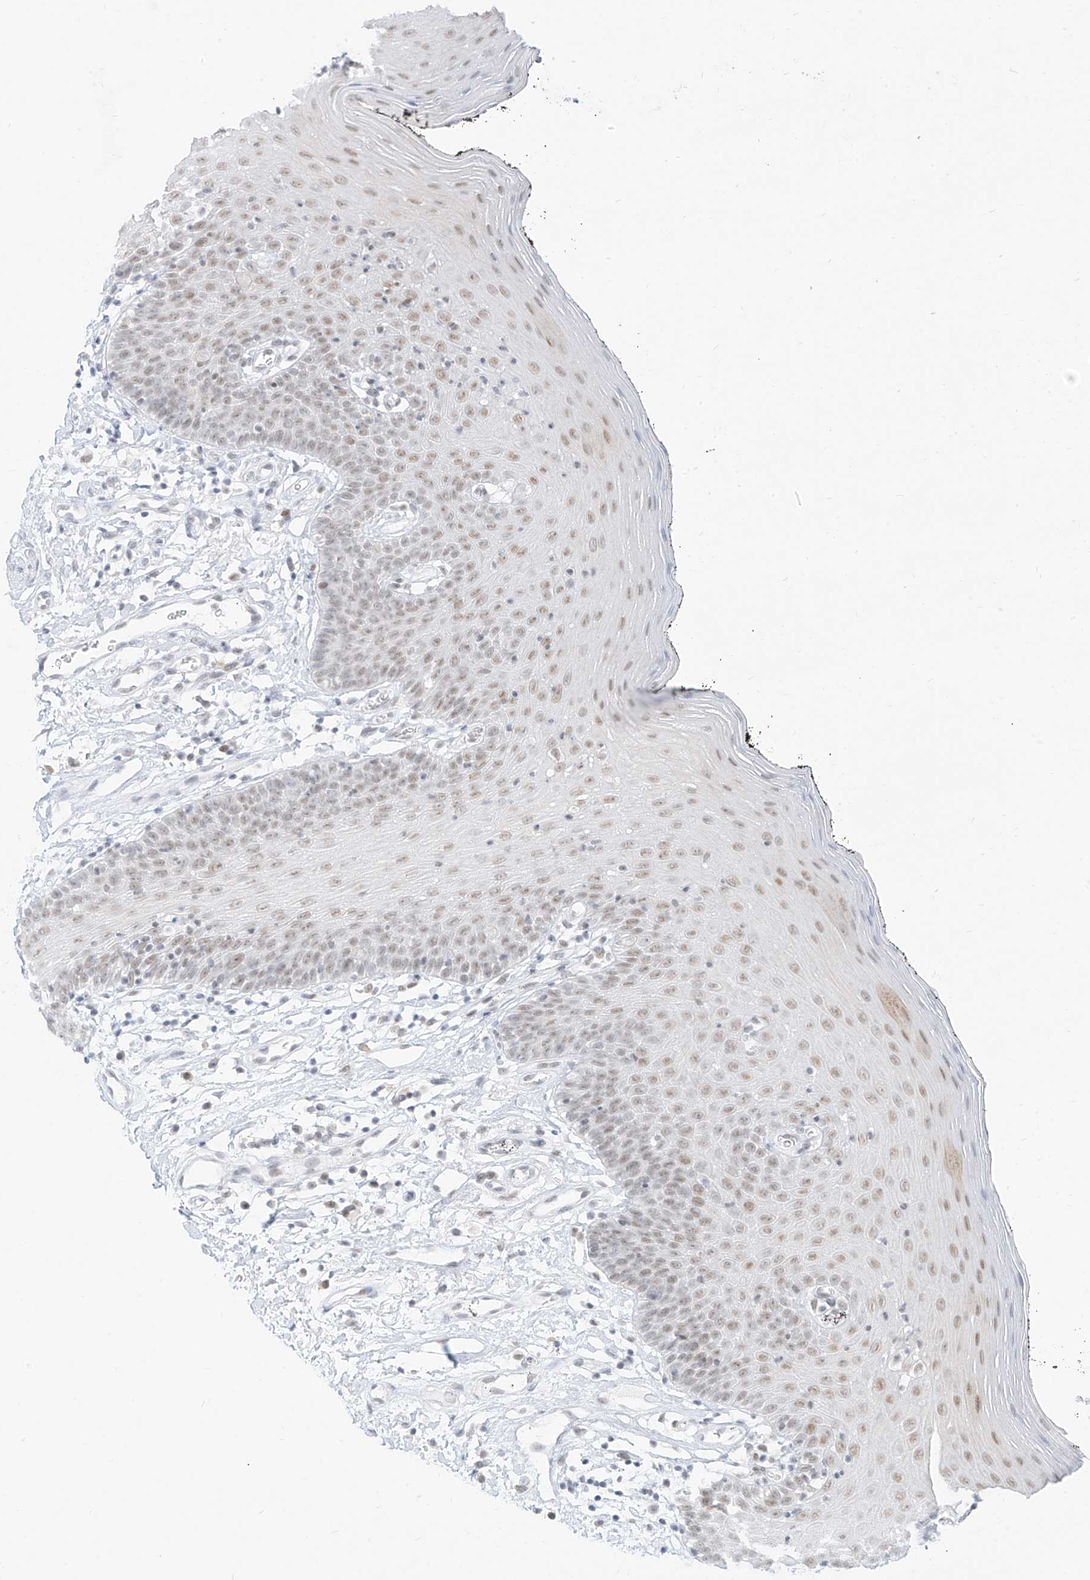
{"staining": {"intensity": "weak", "quantity": "25%-75%", "location": "nuclear"}, "tissue": "oral mucosa", "cell_type": "Squamous epithelial cells", "image_type": "normal", "snomed": [{"axis": "morphology", "description": "Normal tissue, NOS"}, {"axis": "topography", "description": "Oral tissue"}], "caption": "Human oral mucosa stained with a brown dye demonstrates weak nuclear positive positivity in approximately 25%-75% of squamous epithelial cells.", "gene": "SUPT5H", "patient": {"sex": "male", "age": 74}}